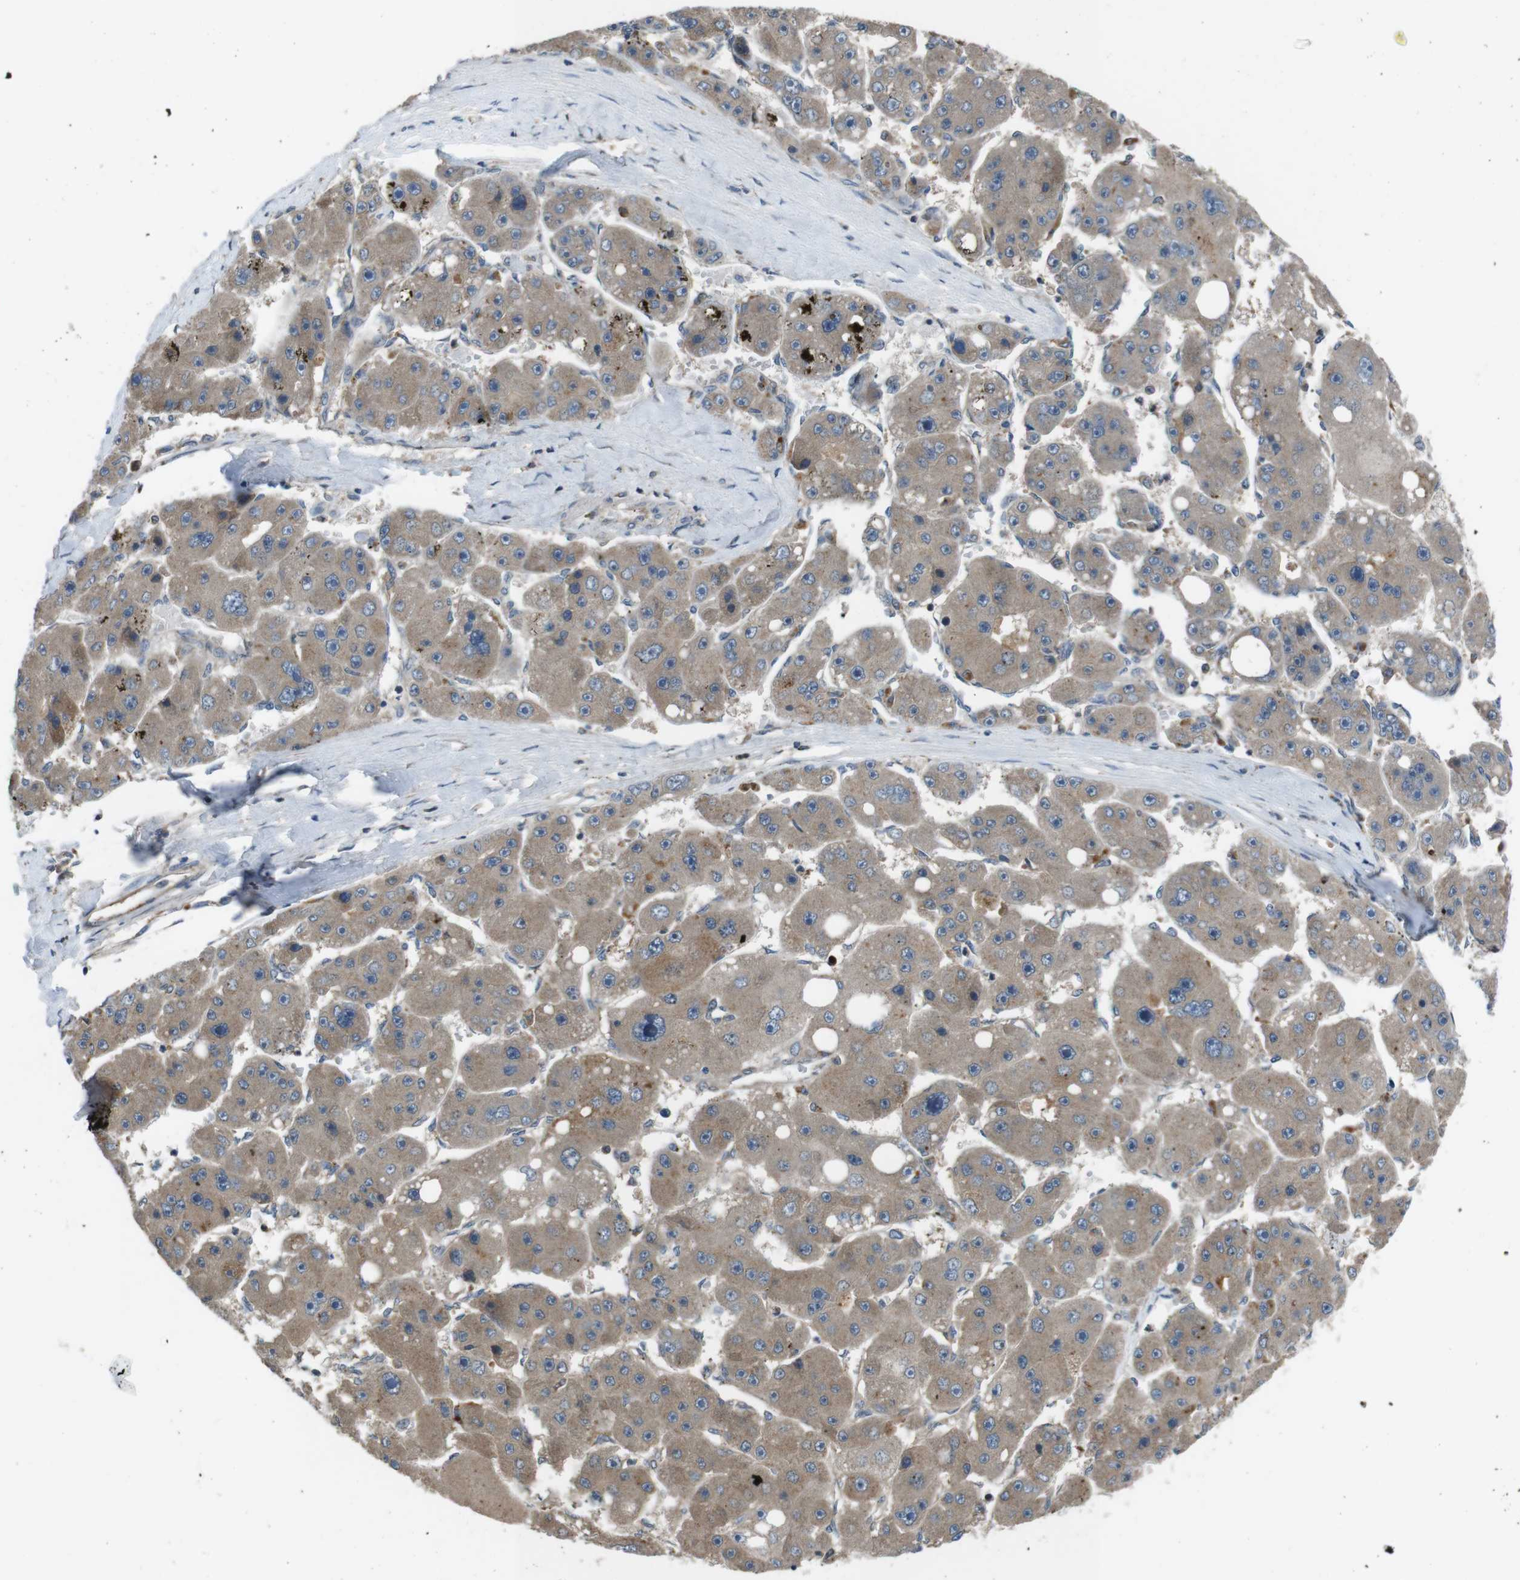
{"staining": {"intensity": "moderate", "quantity": "25%-75%", "location": "cytoplasmic/membranous"}, "tissue": "liver cancer", "cell_type": "Tumor cells", "image_type": "cancer", "snomed": [{"axis": "morphology", "description": "Carcinoma, Hepatocellular, NOS"}, {"axis": "topography", "description": "Liver"}], "caption": "This histopathology image demonstrates immunohistochemistry (IHC) staining of human liver cancer (hepatocellular carcinoma), with medium moderate cytoplasmic/membranous positivity in approximately 25%-75% of tumor cells.", "gene": "SLC22A23", "patient": {"sex": "female", "age": 61}}